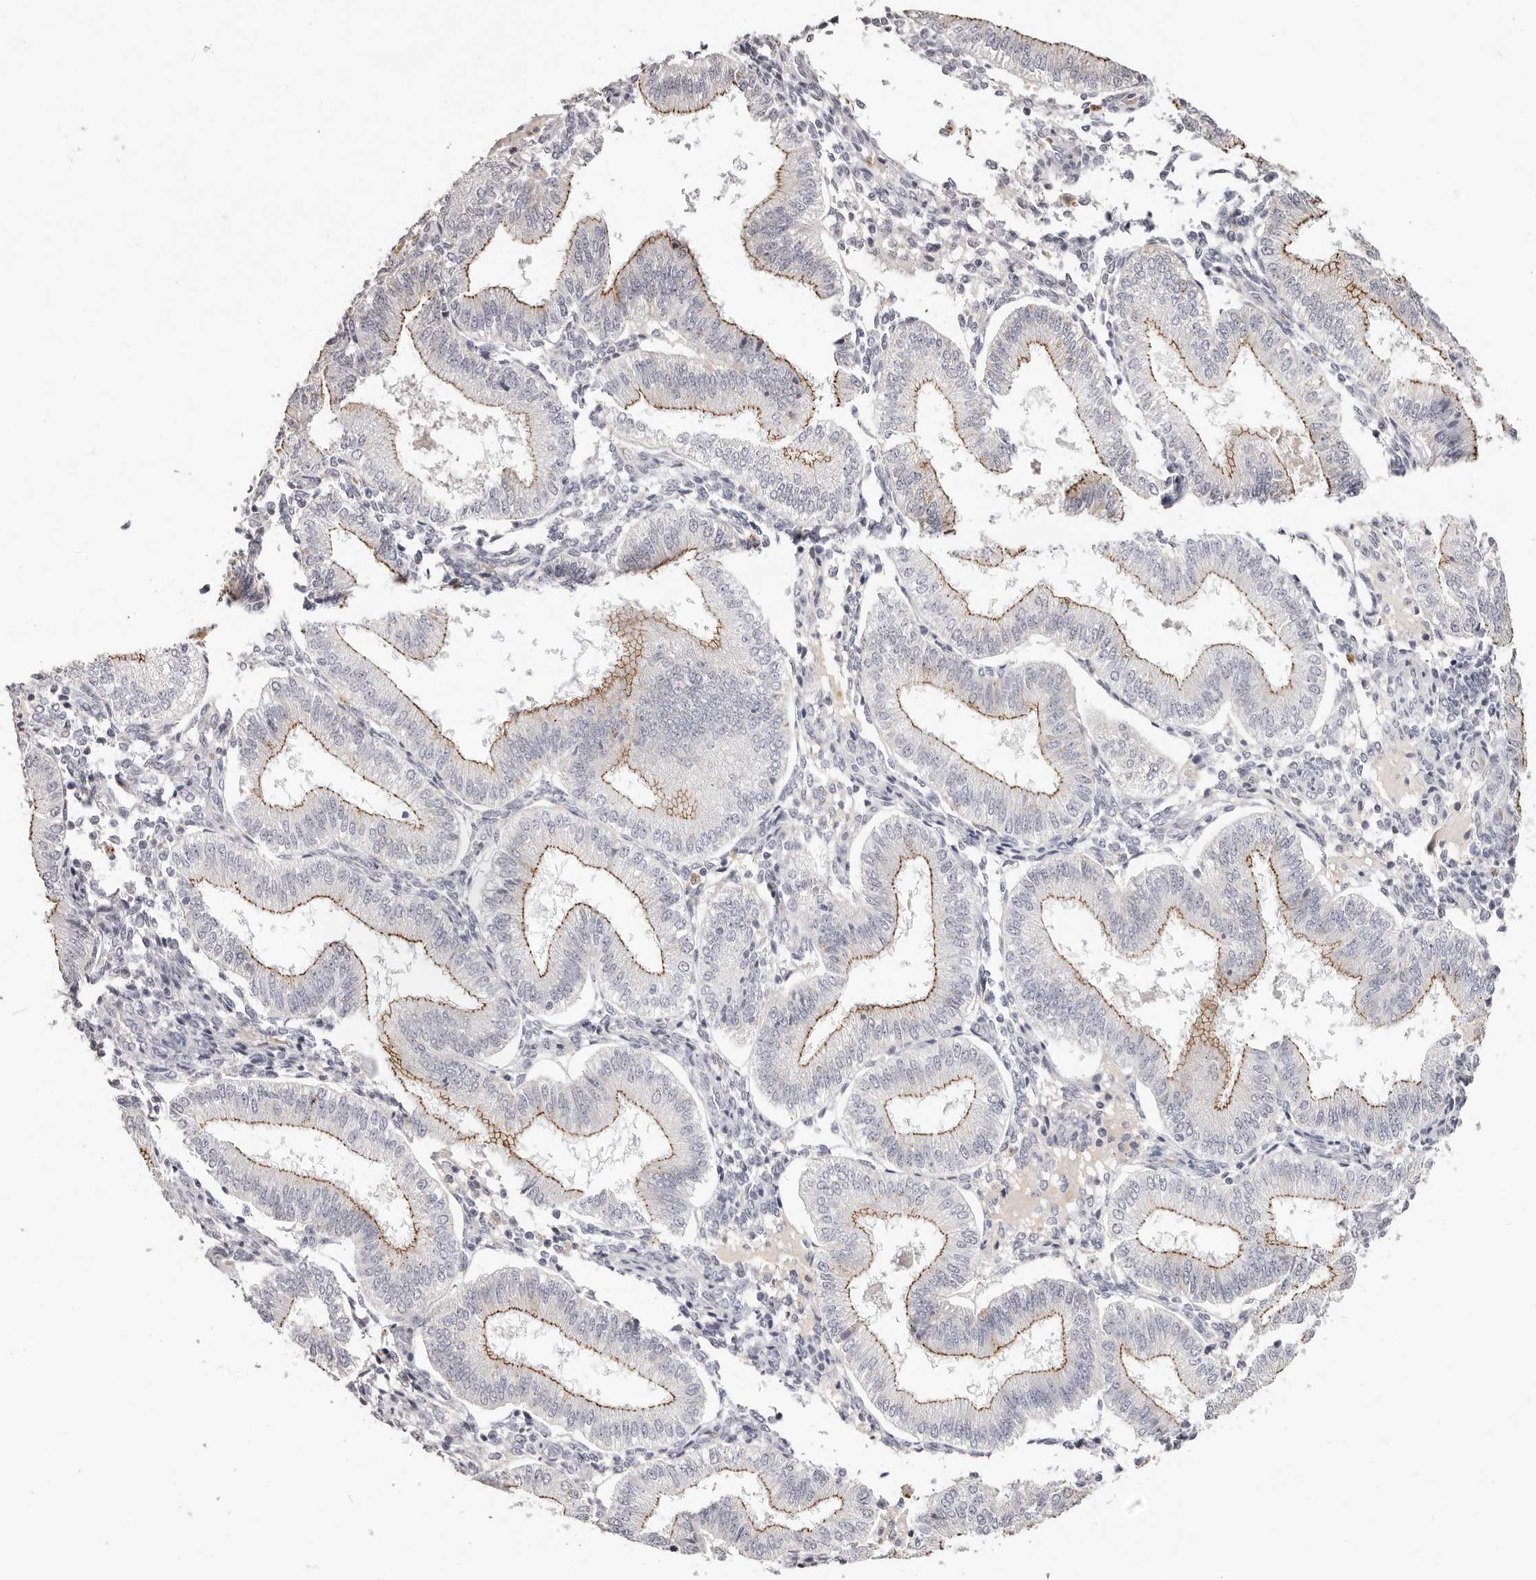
{"staining": {"intensity": "negative", "quantity": "none", "location": "none"}, "tissue": "endometrium", "cell_type": "Cells in endometrial stroma", "image_type": "normal", "snomed": [{"axis": "morphology", "description": "Normal tissue, NOS"}, {"axis": "topography", "description": "Endometrium"}], "caption": "DAB (3,3'-diaminobenzidine) immunohistochemical staining of benign endometrium reveals no significant expression in cells in endometrial stroma.", "gene": "PCDHB6", "patient": {"sex": "female", "age": 39}}